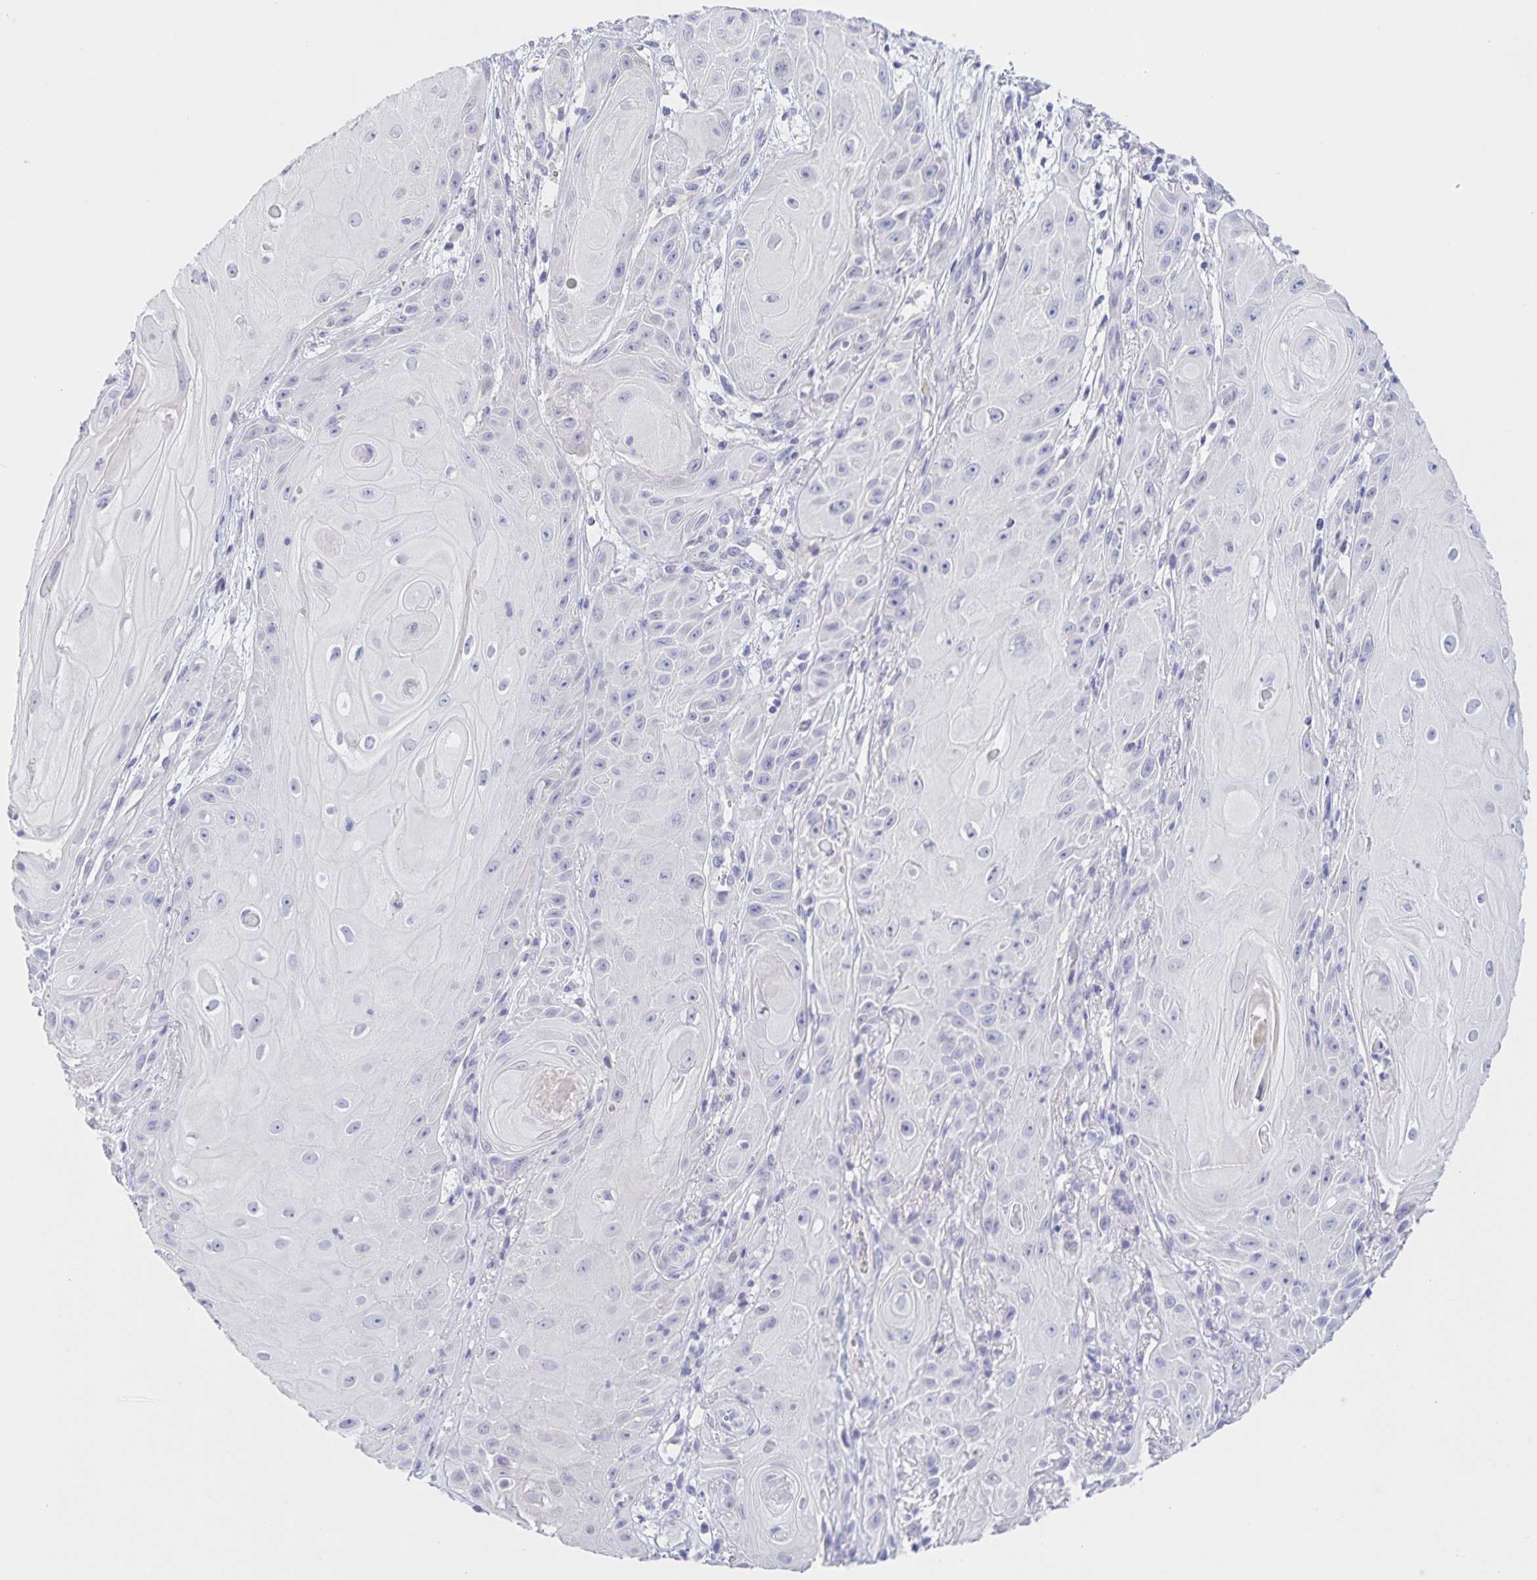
{"staining": {"intensity": "negative", "quantity": "none", "location": "none"}, "tissue": "skin cancer", "cell_type": "Tumor cells", "image_type": "cancer", "snomed": [{"axis": "morphology", "description": "Squamous cell carcinoma, NOS"}, {"axis": "topography", "description": "Skin"}], "caption": "DAB (3,3'-diaminobenzidine) immunohistochemical staining of squamous cell carcinoma (skin) shows no significant positivity in tumor cells. (Stains: DAB immunohistochemistry with hematoxylin counter stain, Microscopy: brightfield microscopy at high magnification).", "gene": "DMGDH", "patient": {"sex": "male", "age": 62}}